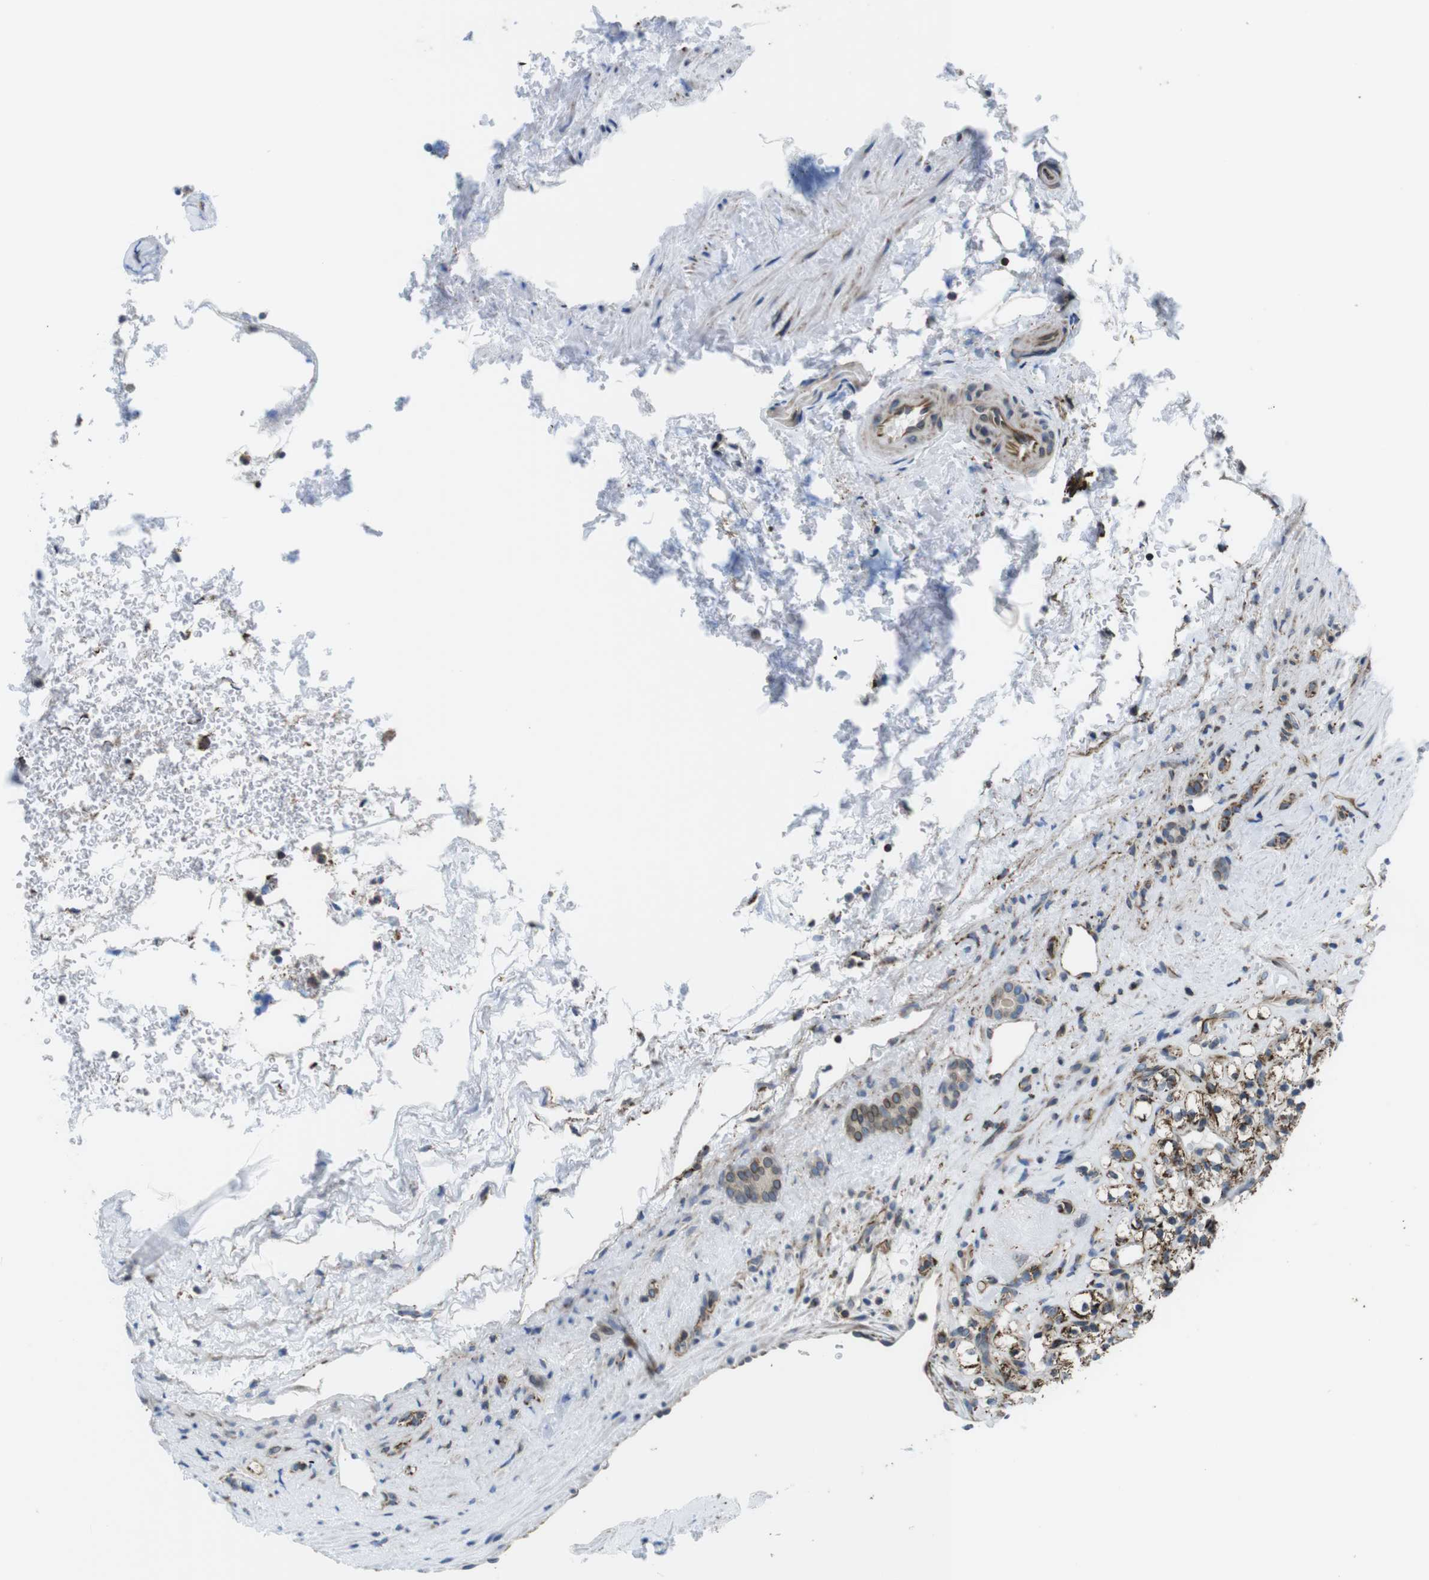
{"staining": {"intensity": "moderate", "quantity": "25%-75%", "location": "cytoplasmic/membranous"}, "tissue": "renal cancer", "cell_type": "Tumor cells", "image_type": "cancer", "snomed": [{"axis": "morphology", "description": "Normal tissue, NOS"}, {"axis": "morphology", "description": "Adenocarcinoma, NOS"}, {"axis": "topography", "description": "Kidney"}], "caption": "A photomicrograph showing moderate cytoplasmic/membranous expression in approximately 25%-75% of tumor cells in adenocarcinoma (renal), as visualized by brown immunohistochemical staining.", "gene": "KCNE3", "patient": {"sex": "female", "age": 72}}